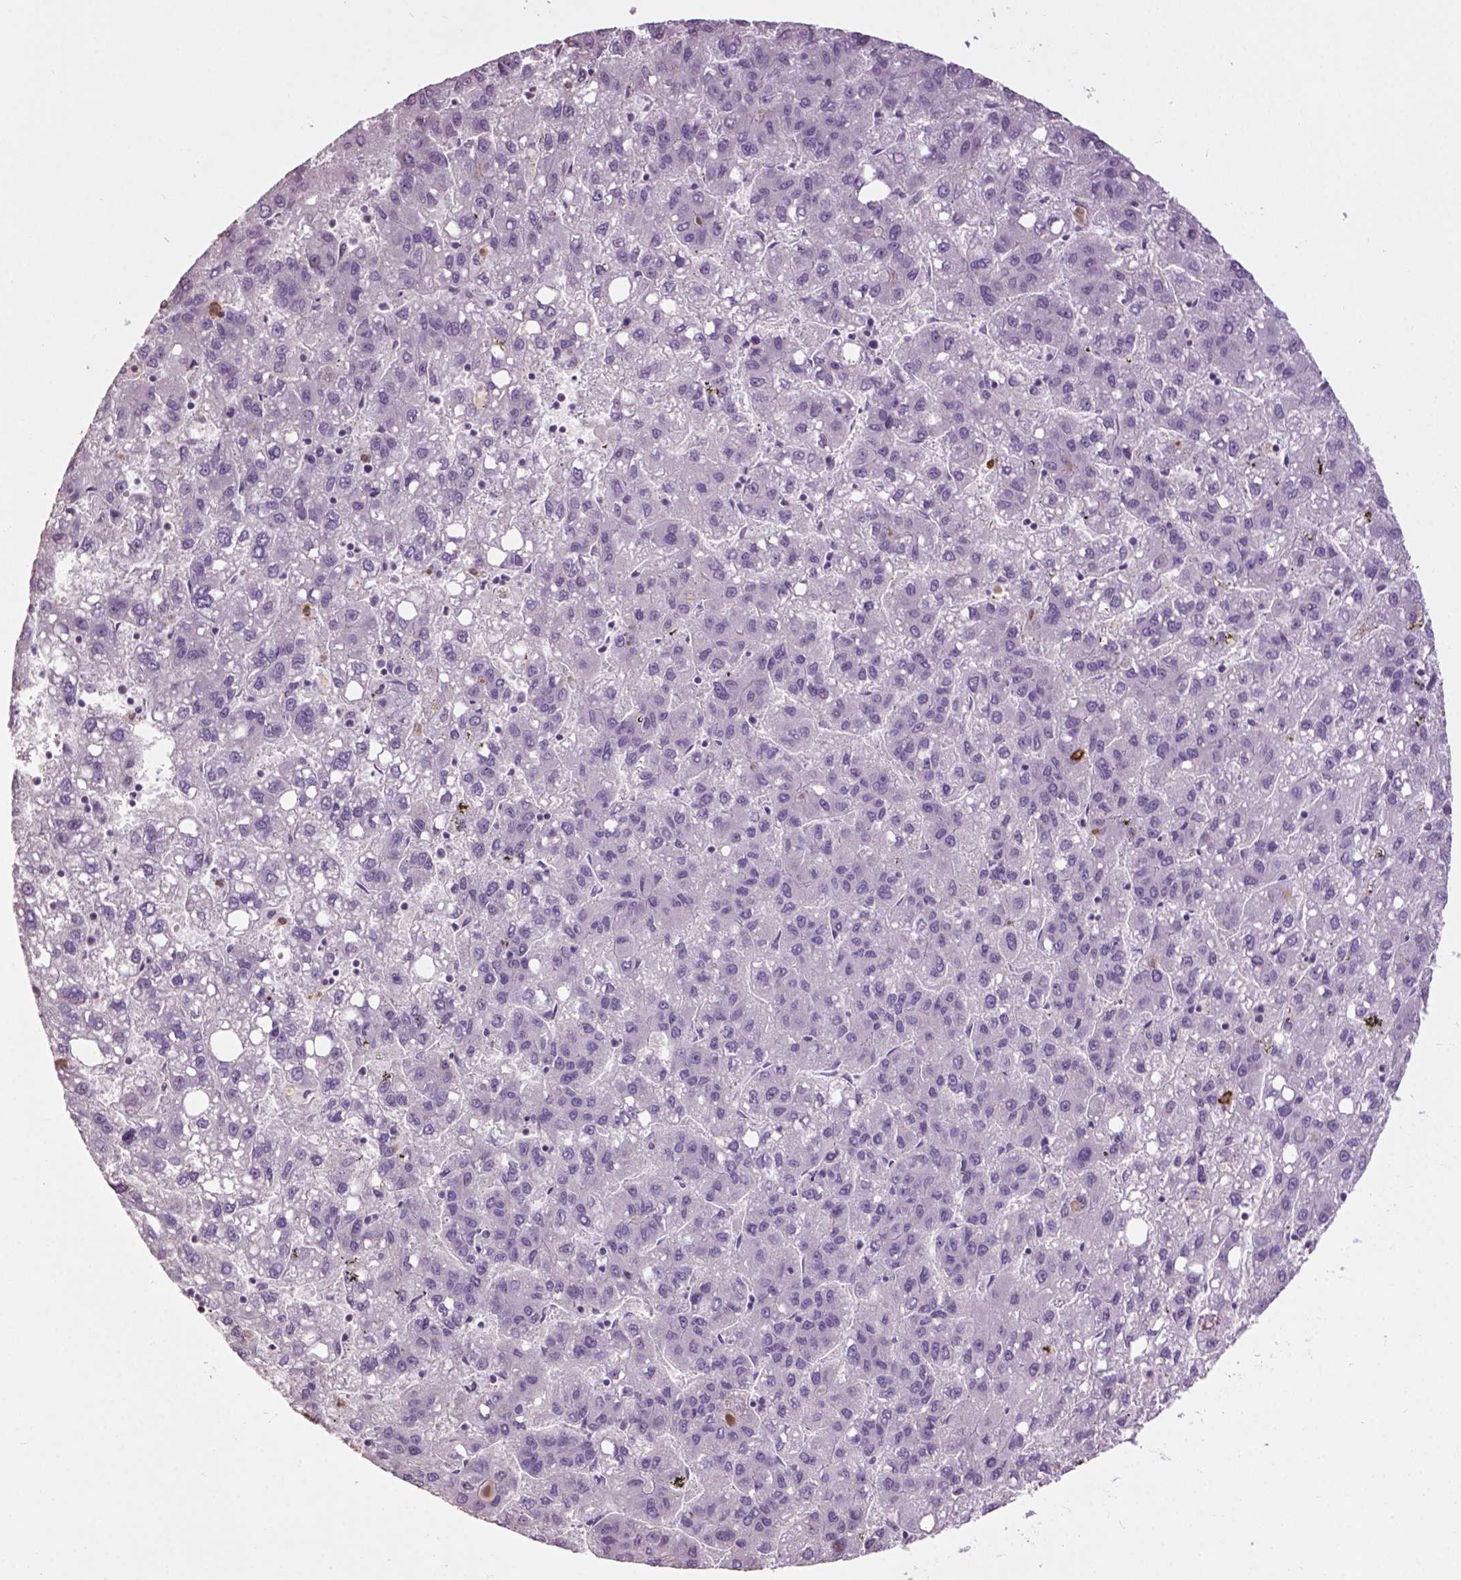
{"staining": {"intensity": "negative", "quantity": "none", "location": "none"}, "tissue": "liver cancer", "cell_type": "Tumor cells", "image_type": "cancer", "snomed": [{"axis": "morphology", "description": "Carcinoma, Hepatocellular, NOS"}, {"axis": "topography", "description": "Liver"}], "caption": "The image displays no staining of tumor cells in liver cancer.", "gene": "NTNG2", "patient": {"sex": "female", "age": 82}}